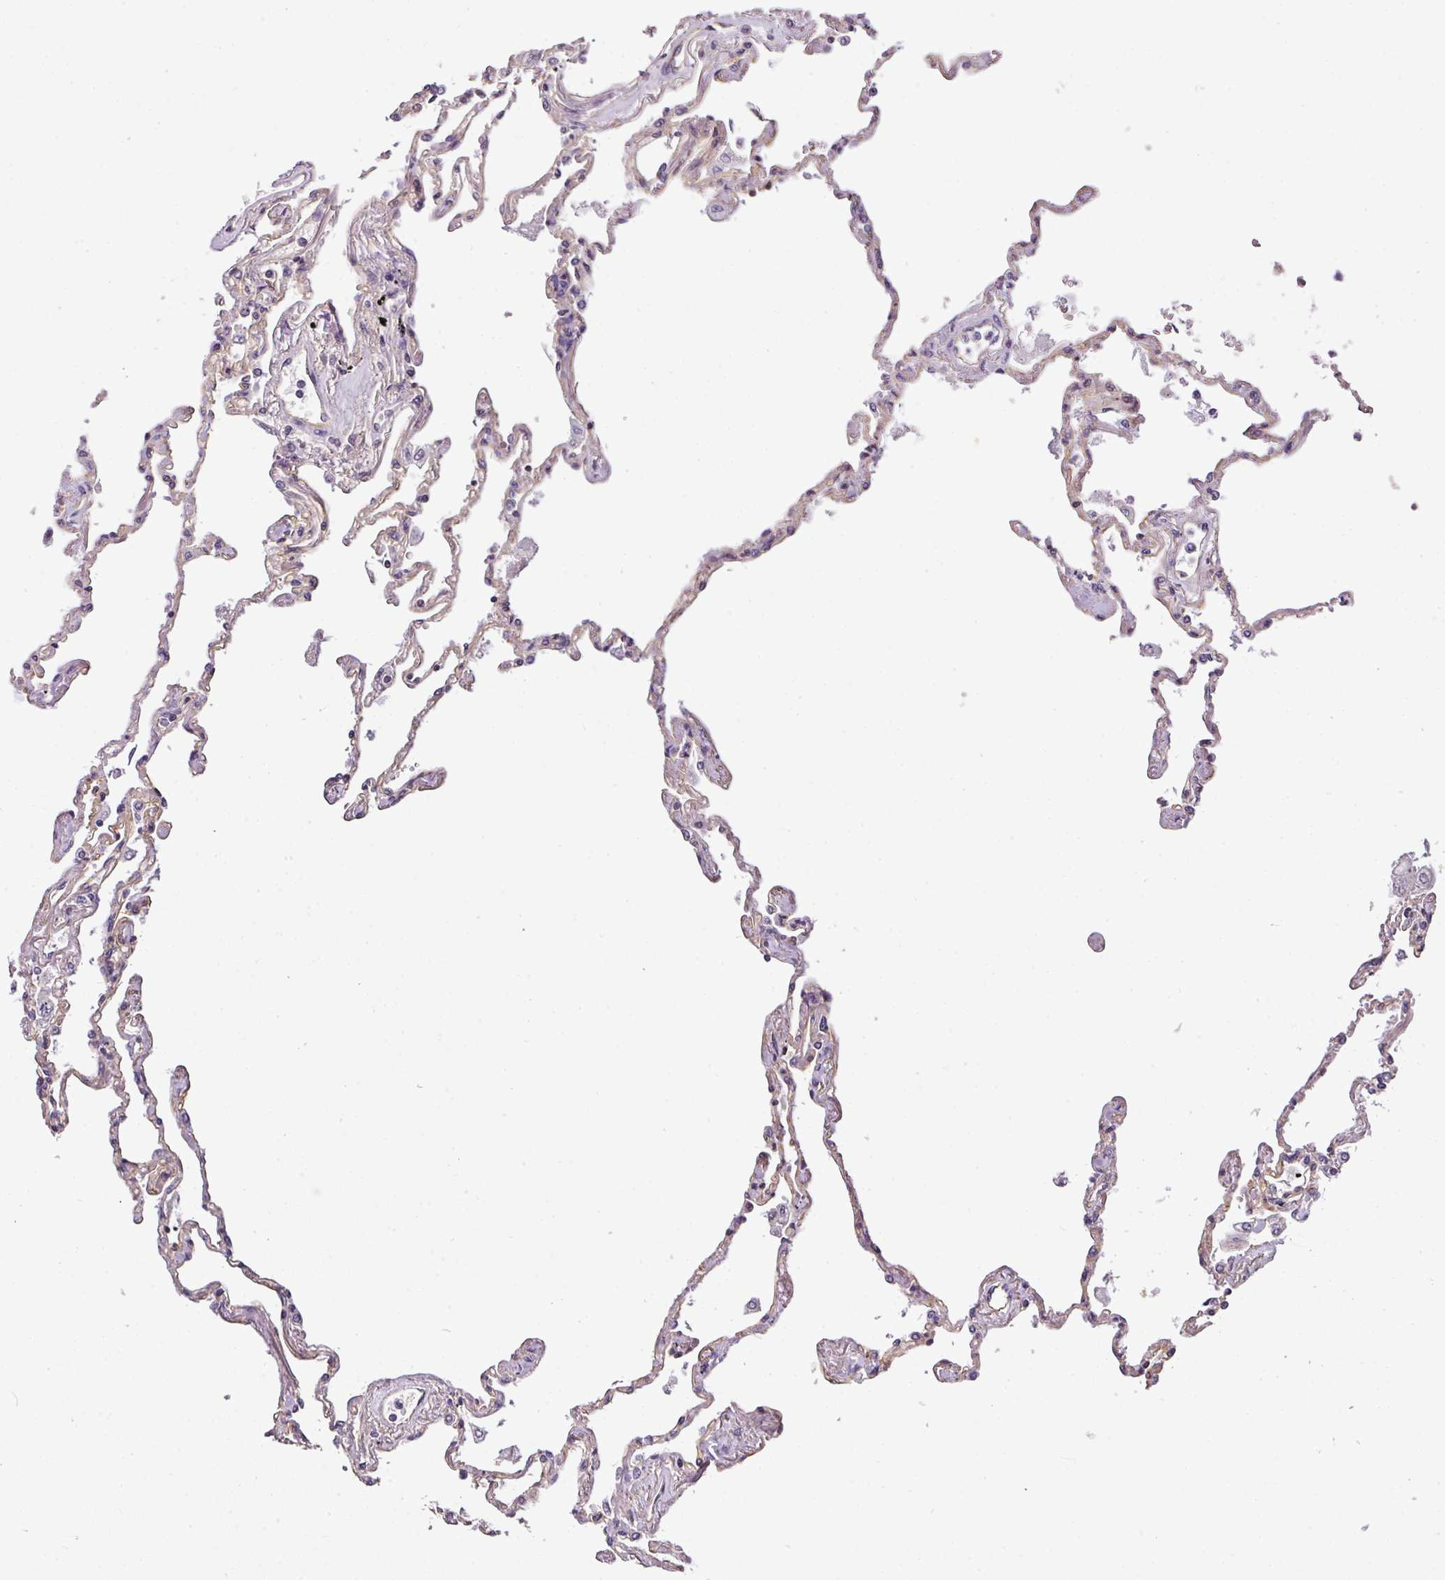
{"staining": {"intensity": "negative", "quantity": "none", "location": "none"}, "tissue": "lung", "cell_type": "Alveolar cells", "image_type": "normal", "snomed": [{"axis": "morphology", "description": "Normal tissue, NOS"}, {"axis": "topography", "description": "Lung"}], "caption": "Immunohistochemical staining of unremarkable human lung reveals no significant staining in alveolar cells. Nuclei are stained in blue.", "gene": "OR11H4", "patient": {"sex": "female", "age": 67}}